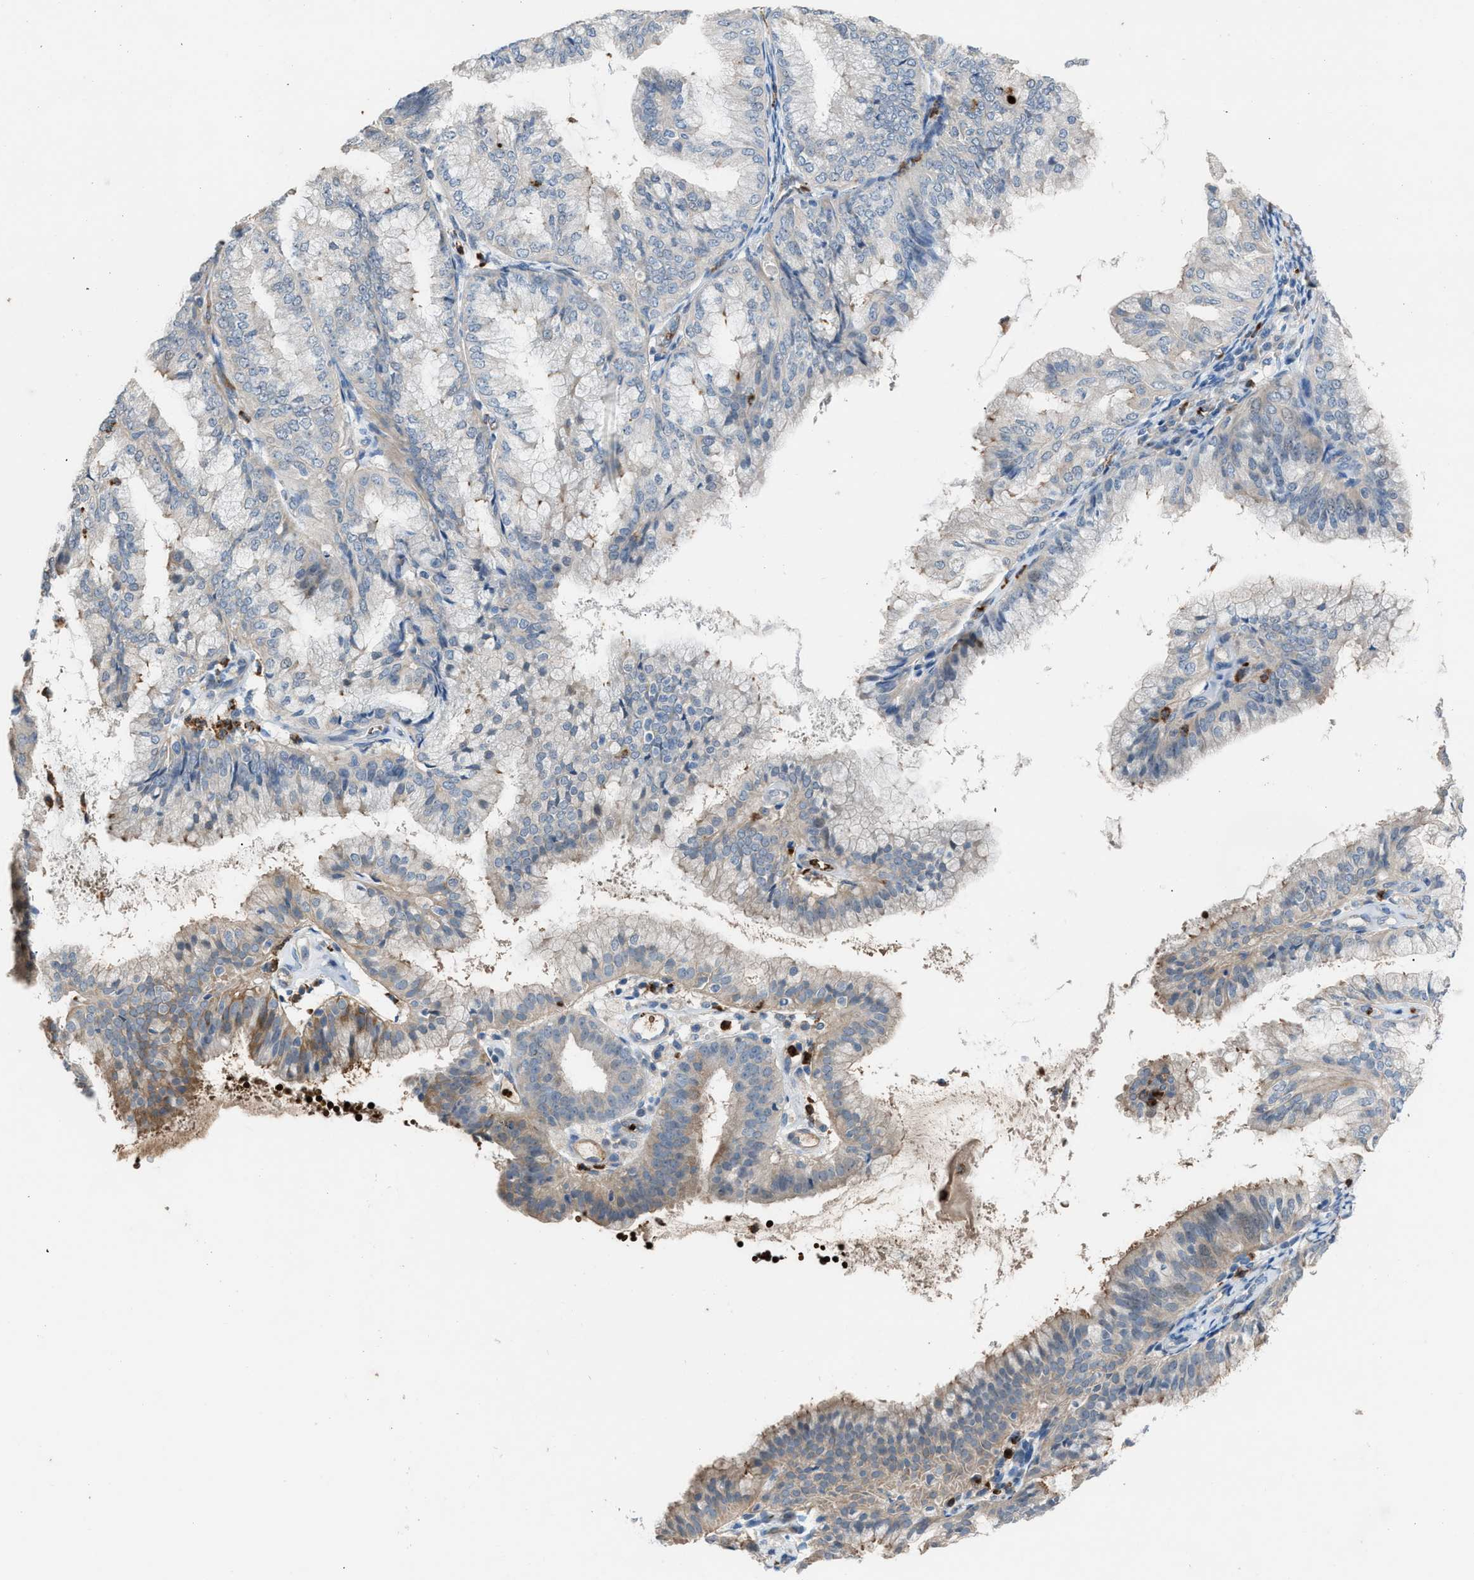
{"staining": {"intensity": "moderate", "quantity": "<25%", "location": "cytoplasmic/membranous"}, "tissue": "endometrial cancer", "cell_type": "Tumor cells", "image_type": "cancer", "snomed": [{"axis": "morphology", "description": "Adenocarcinoma, NOS"}, {"axis": "topography", "description": "Endometrium"}], "caption": "A high-resolution histopathology image shows immunohistochemistry staining of endometrial adenocarcinoma, which displays moderate cytoplasmic/membranous positivity in approximately <25% of tumor cells. The staining was performed using DAB (3,3'-diaminobenzidine), with brown indicating positive protein expression. Nuclei are stained blue with hematoxylin.", "gene": "CFAP77", "patient": {"sex": "female", "age": 63}}